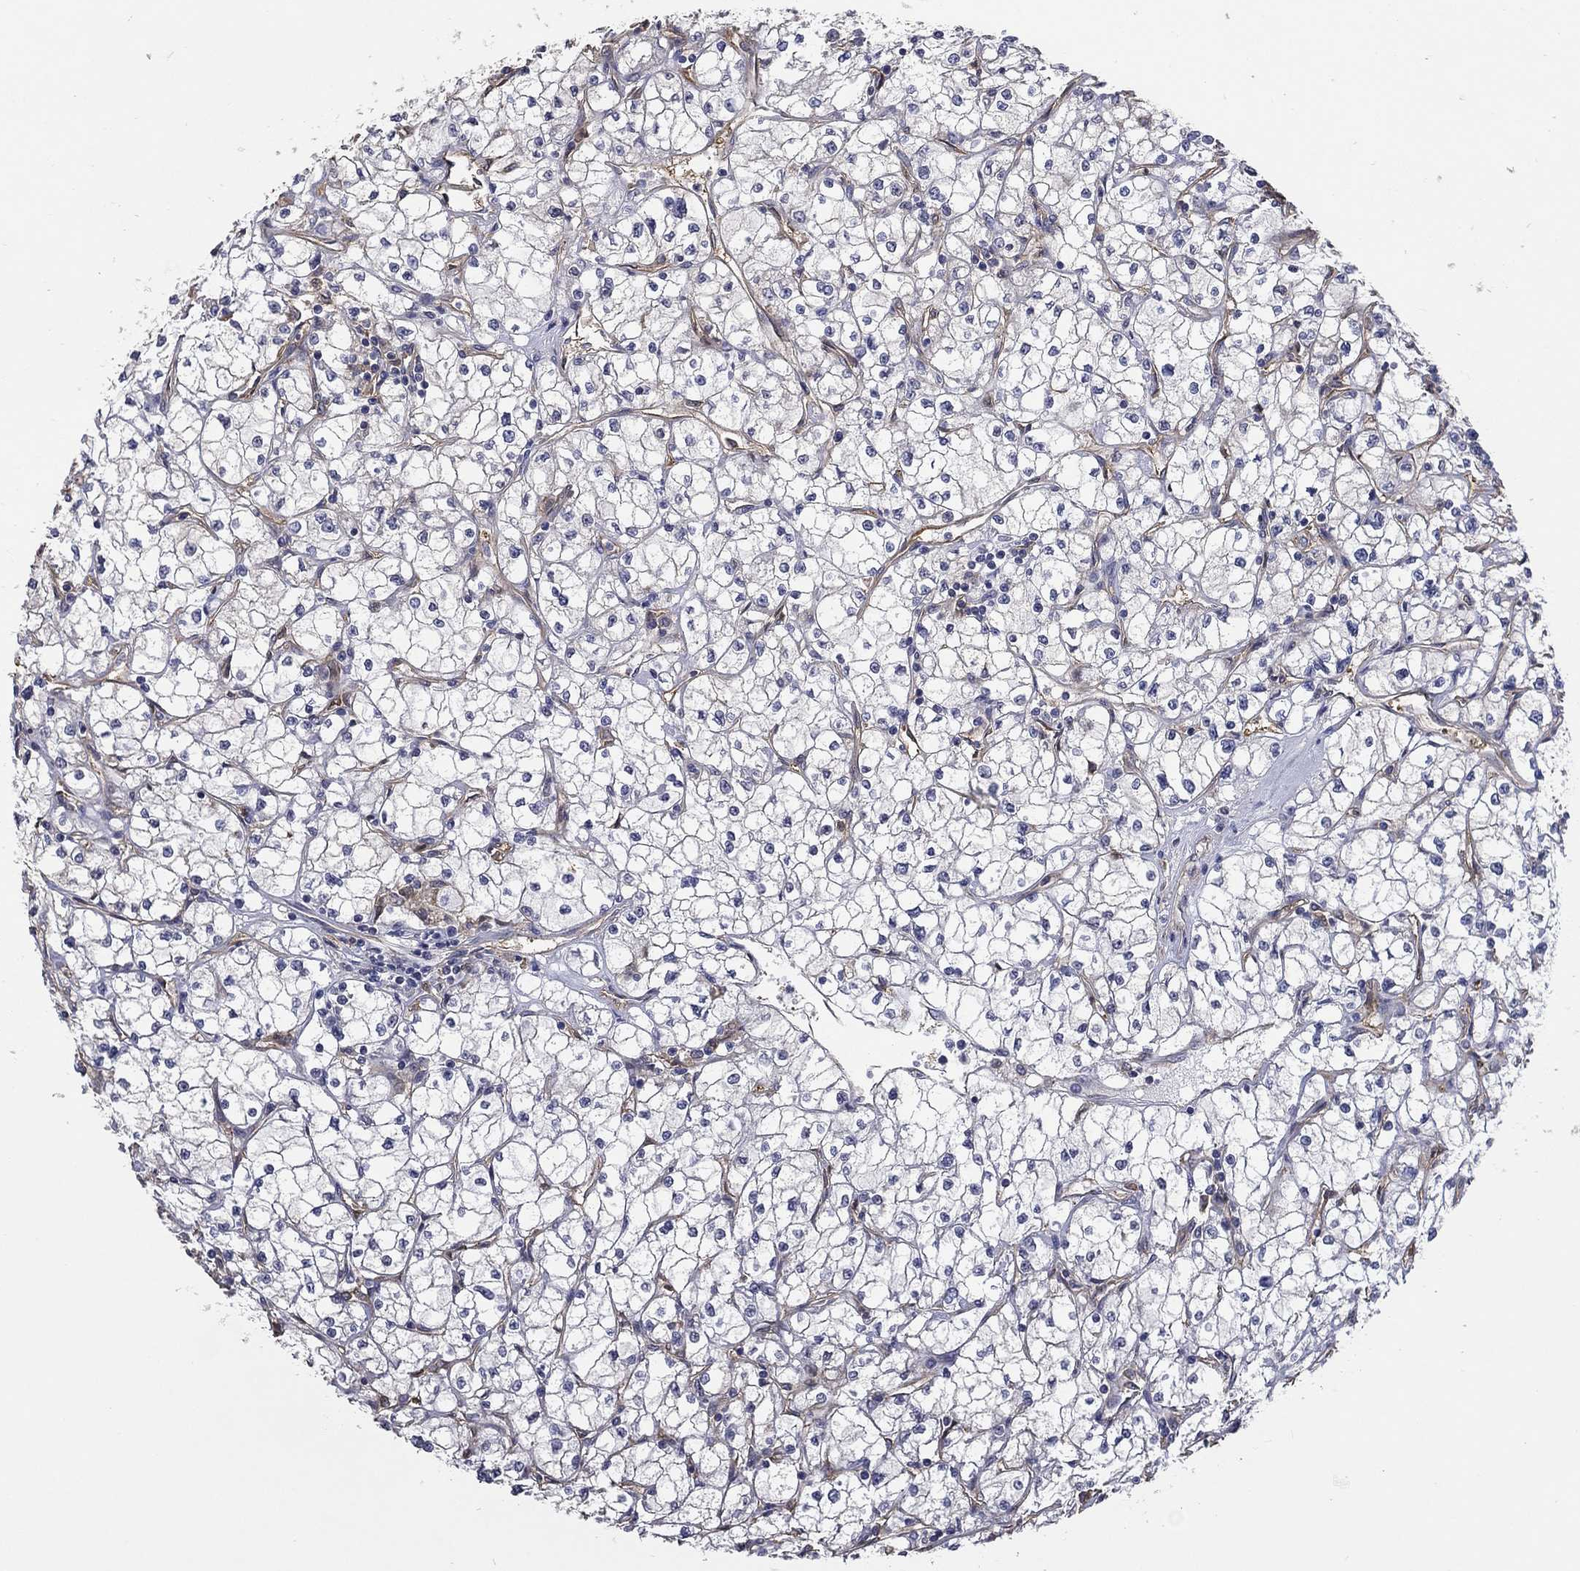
{"staining": {"intensity": "negative", "quantity": "none", "location": "none"}, "tissue": "renal cancer", "cell_type": "Tumor cells", "image_type": "cancer", "snomed": [{"axis": "morphology", "description": "Adenocarcinoma, NOS"}, {"axis": "topography", "description": "Kidney"}], "caption": "There is no significant staining in tumor cells of adenocarcinoma (renal).", "gene": "DPYSL2", "patient": {"sex": "male", "age": 67}}